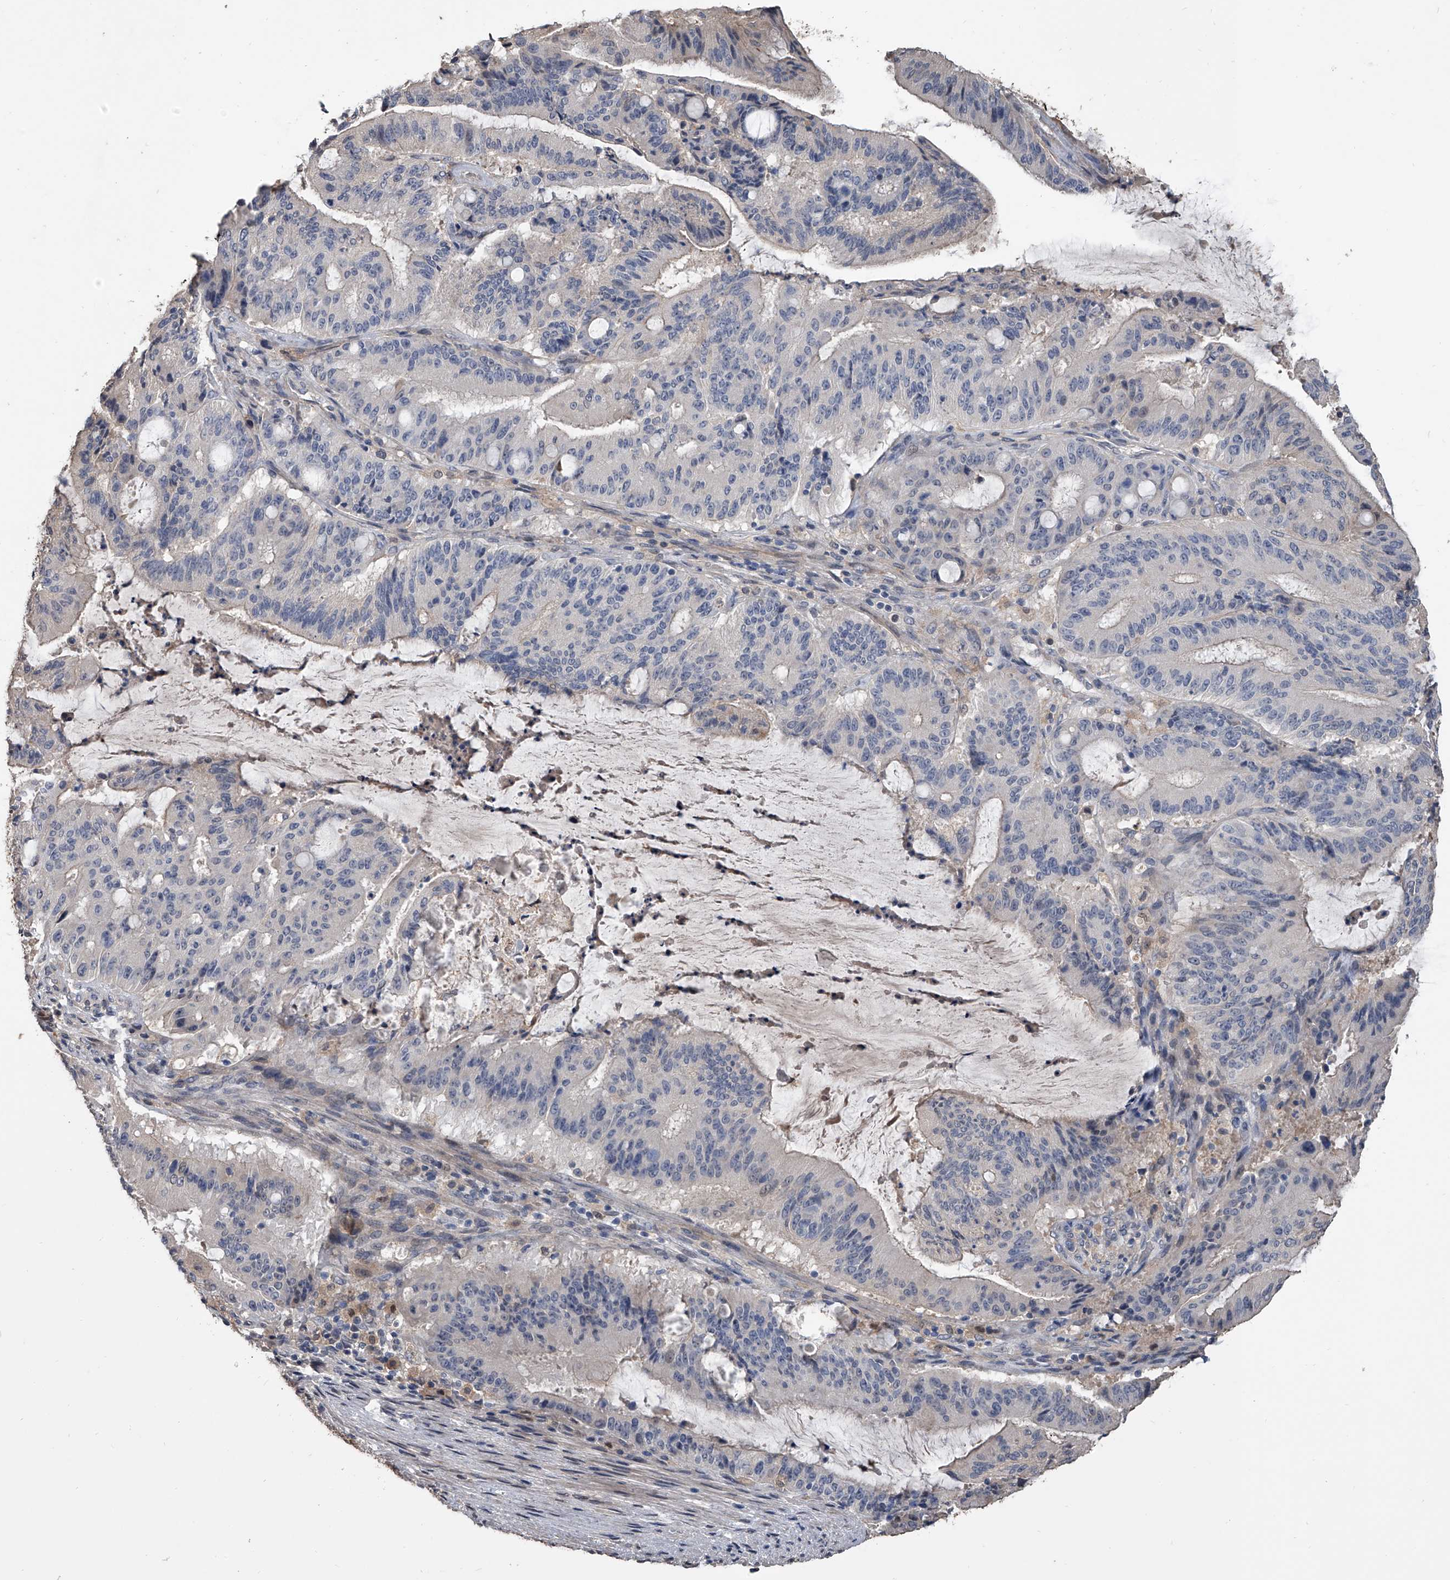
{"staining": {"intensity": "negative", "quantity": "none", "location": "none"}, "tissue": "liver cancer", "cell_type": "Tumor cells", "image_type": "cancer", "snomed": [{"axis": "morphology", "description": "Normal tissue, NOS"}, {"axis": "morphology", "description": "Cholangiocarcinoma"}, {"axis": "topography", "description": "Liver"}, {"axis": "topography", "description": "Peripheral nerve tissue"}], "caption": "The histopathology image exhibits no significant staining in tumor cells of liver cancer (cholangiocarcinoma). (Brightfield microscopy of DAB (3,3'-diaminobenzidine) immunohistochemistry (IHC) at high magnification).", "gene": "DOCK9", "patient": {"sex": "female", "age": 73}}